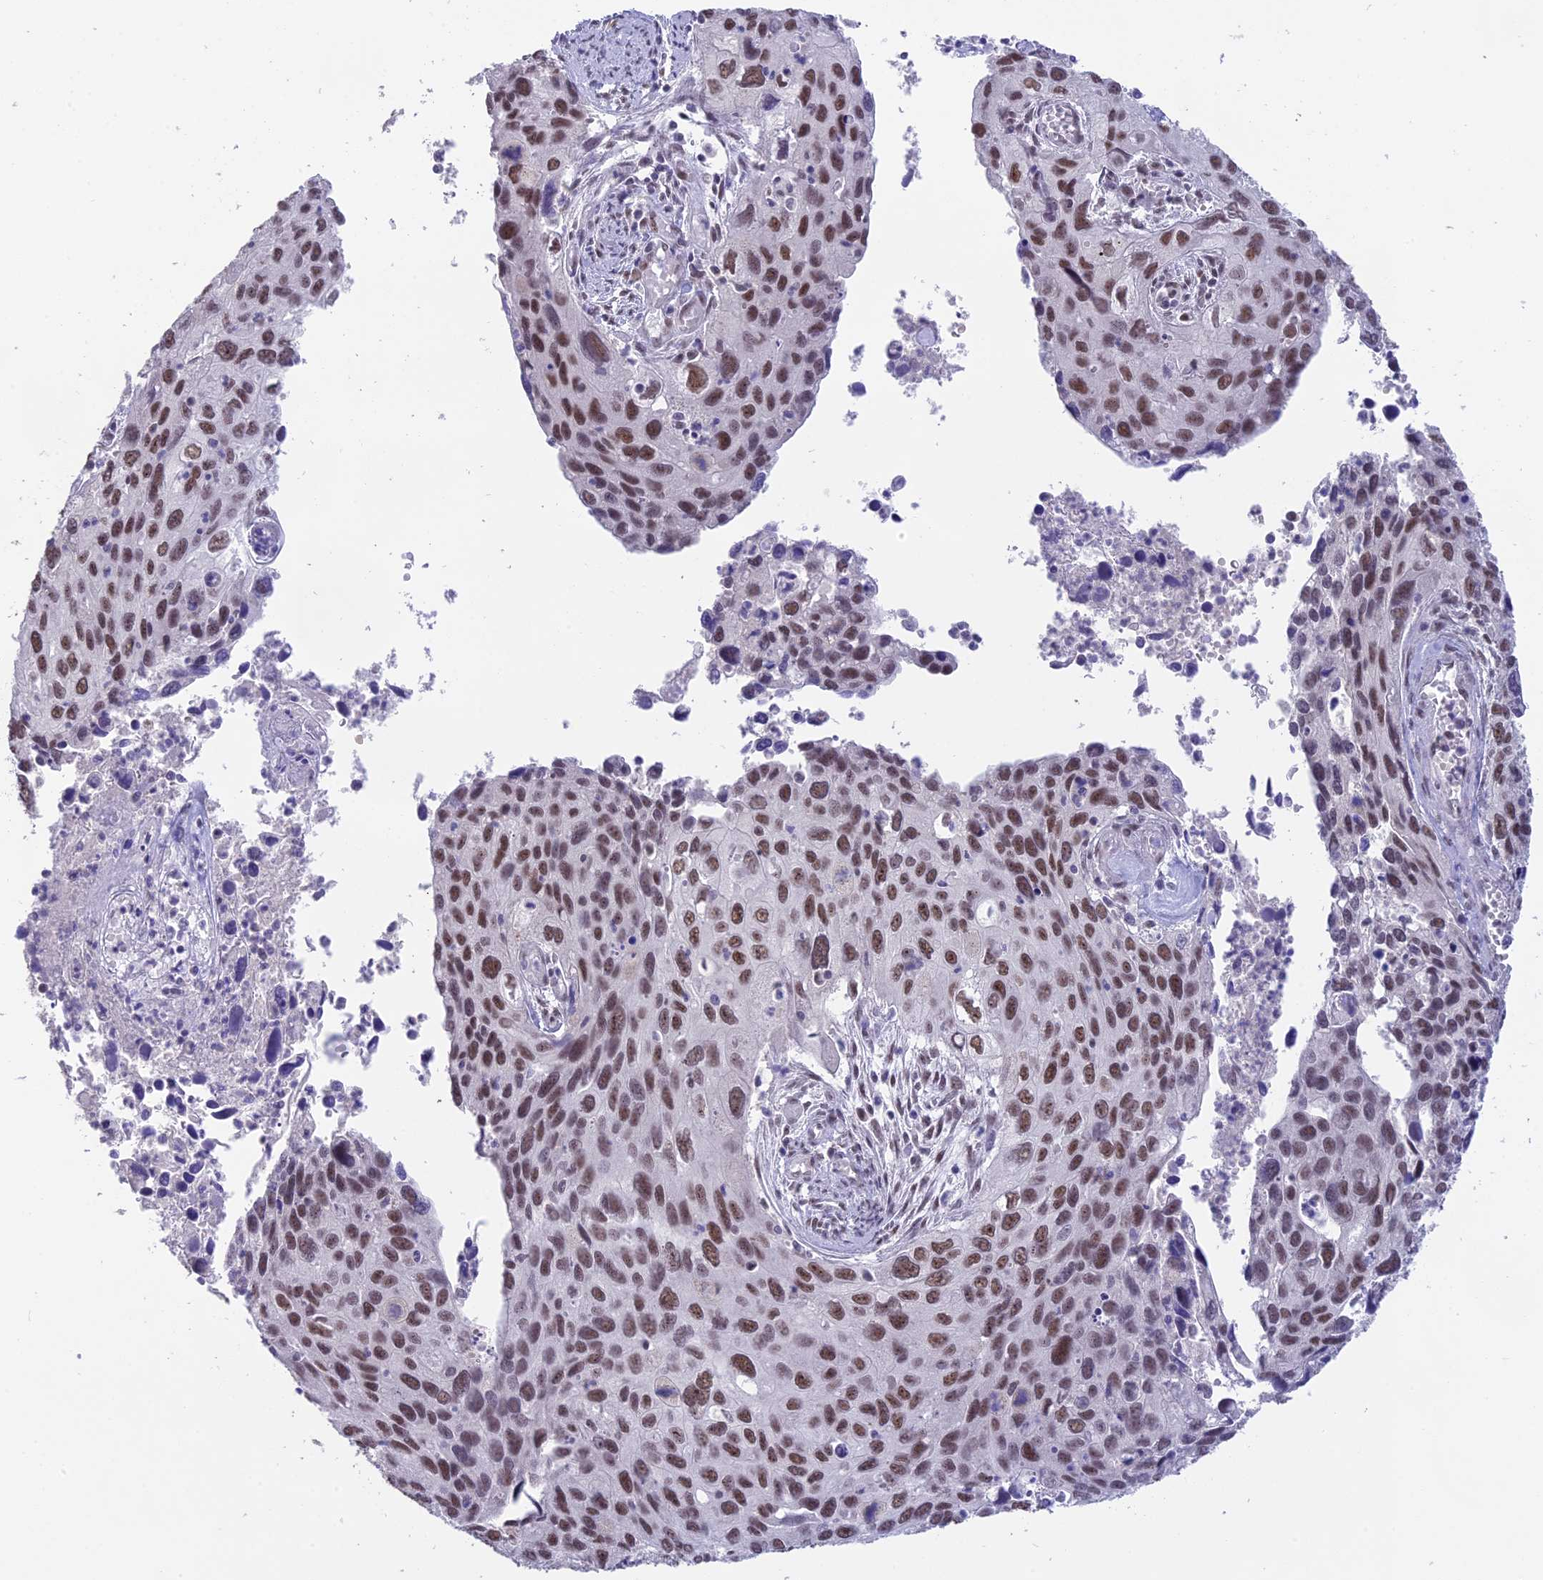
{"staining": {"intensity": "moderate", "quantity": ">75%", "location": "nuclear"}, "tissue": "cervical cancer", "cell_type": "Tumor cells", "image_type": "cancer", "snomed": [{"axis": "morphology", "description": "Squamous cell carcinoma, NOS"}, {"axis": "topography", "description": "Cervix"}], "caption": "This photomicrograph exhibits immunohistochemistry staining of human cervical cancer (squamous cell carcinoma), with medium moderate nuclear positivity in approximately >75% of tumor cells.", "gene": "SETD2", "patient": {"sex": "female", "age": 55}}